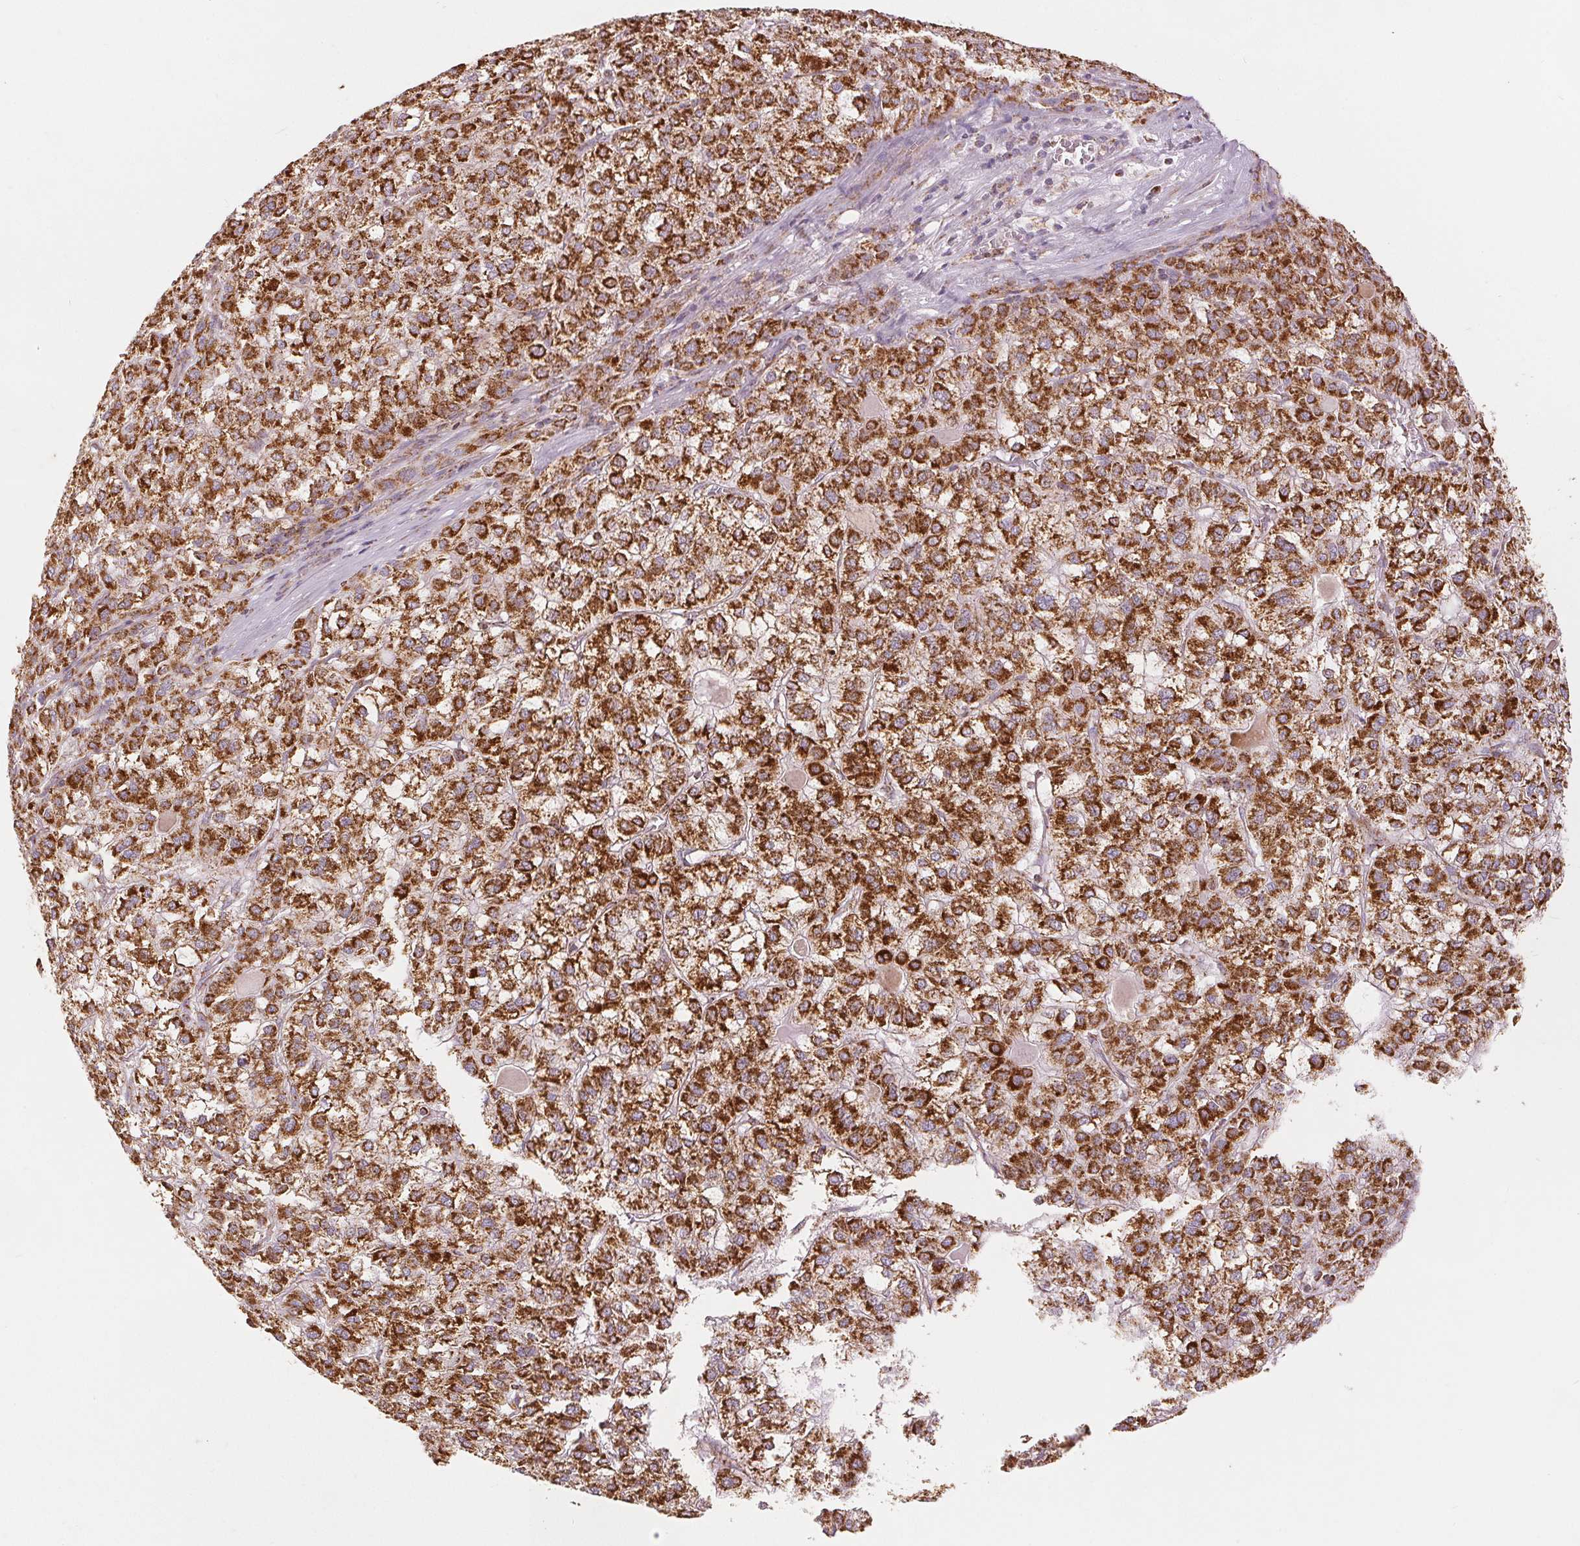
{"staining": {"intensity": "strong", "quantity": ">75%", "location": "cytoplasmic/membranous"}, "tissue": "liver cancer", "cell_type": "Tumor cells", "image_type": "cancer", "snomed": [{"axis": "morphology", "description": "Carcinoma, Hepatocellular, NOS"}, {"axis": "topography", "description": "Liver"}], "caption": "Immunohistochemistry micrograph of neoplastic tissue: human hepatocellular carcinoma (liver) stained using immunohistochemistry (IHC) reveals high levels of strong protein expression localized specifically in the cytoplasmic/membranous of tumor cells, appearing as a cytoplasmic/membranous brown color.", "gene": "SDHB", "patient": {"sex": "female", "age": 43}}